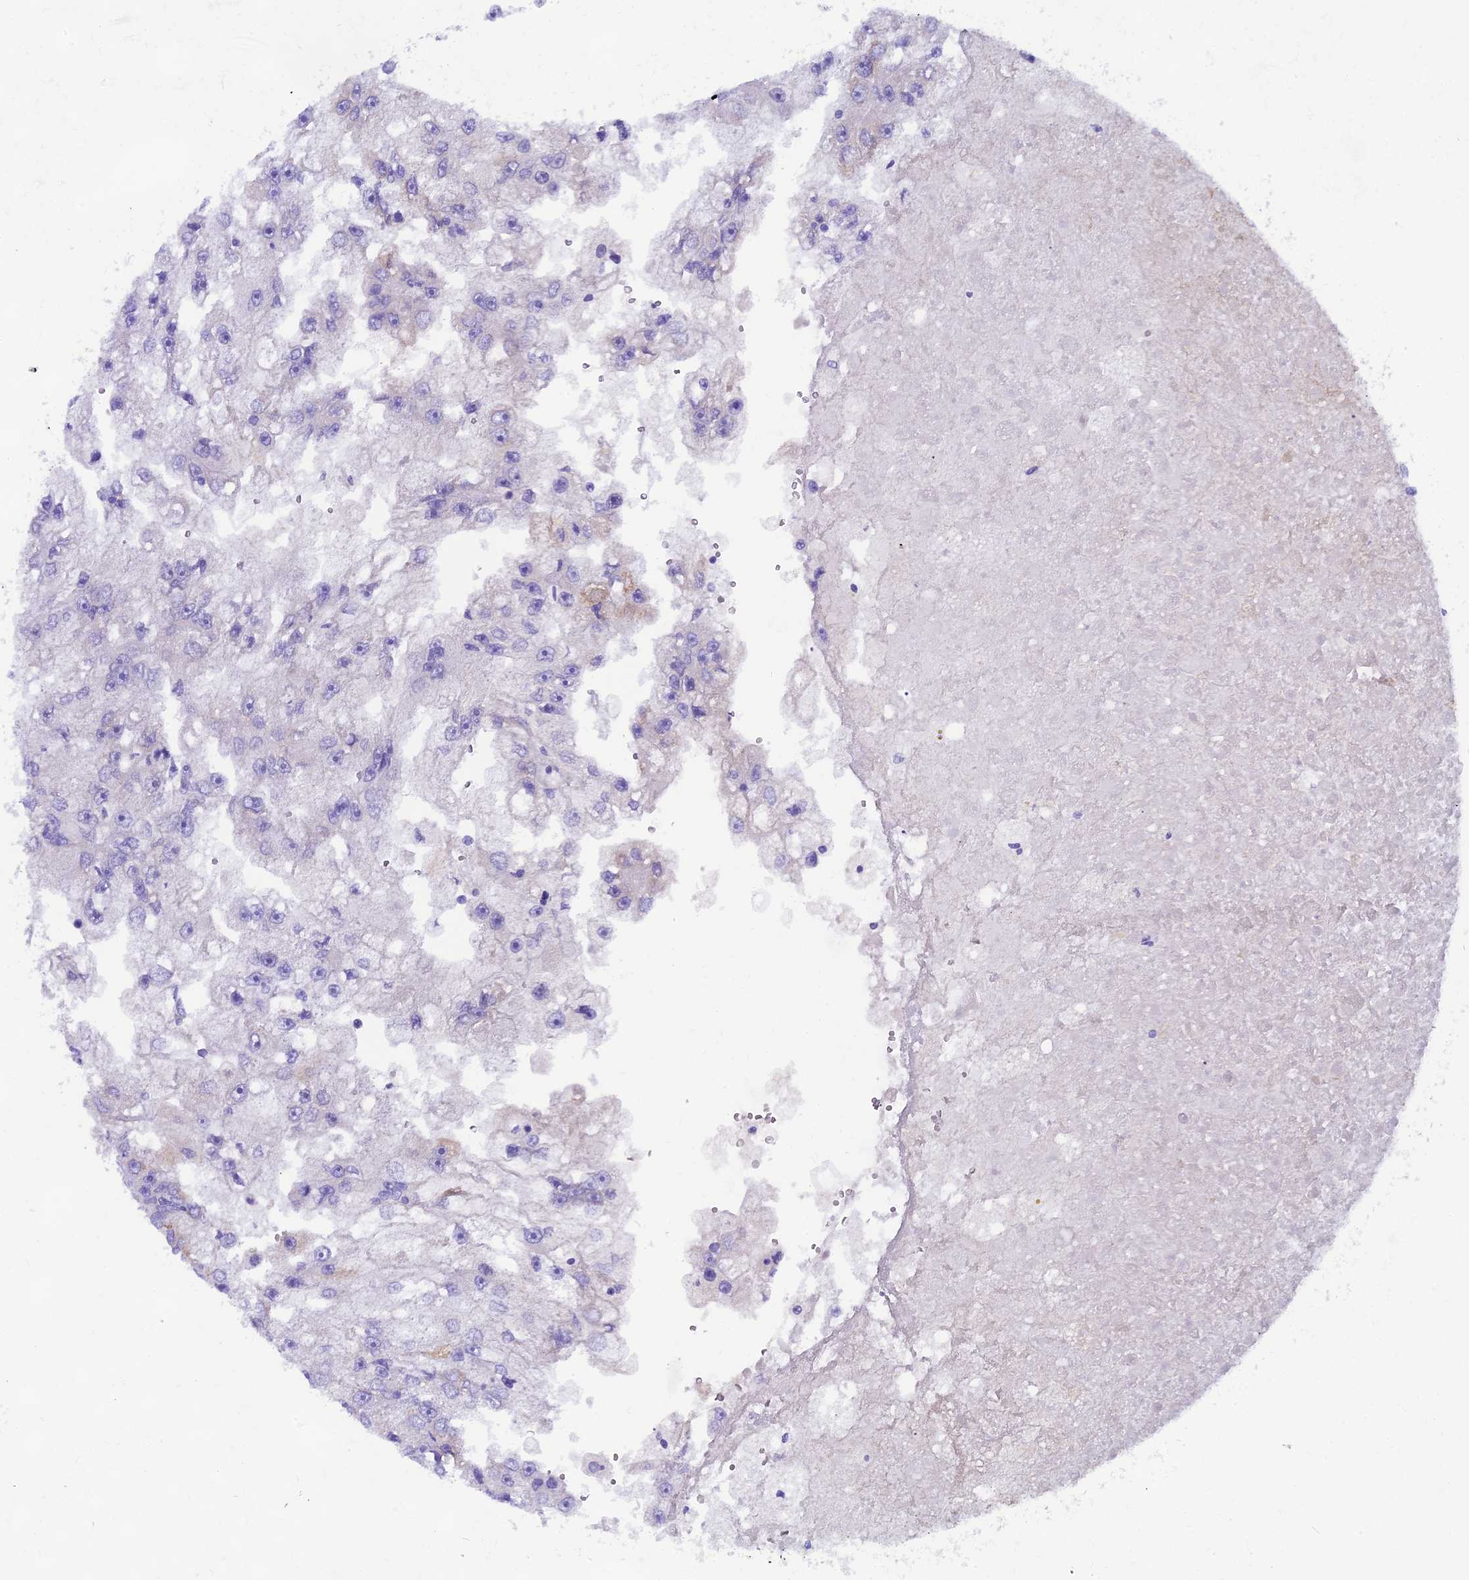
{"staining": {"intensity": "negative", "quantity": "none", "location": "none"}, "tissue": "renal cancer", "cell_type": "Tumor cells", "image_type": "cancer", "snomed": [{"axis": "morphology", "description": "Adenocarcinoma, NOS"}, {"axis": "topography", "description": "Kidney"}], "caption": "Photomicrograph shows no significant protein positivity in tumor cells of renal cancer (adenocarcinoma).", "gene": "FKBP11", "patient": {"sex": "male", "age": 63}}